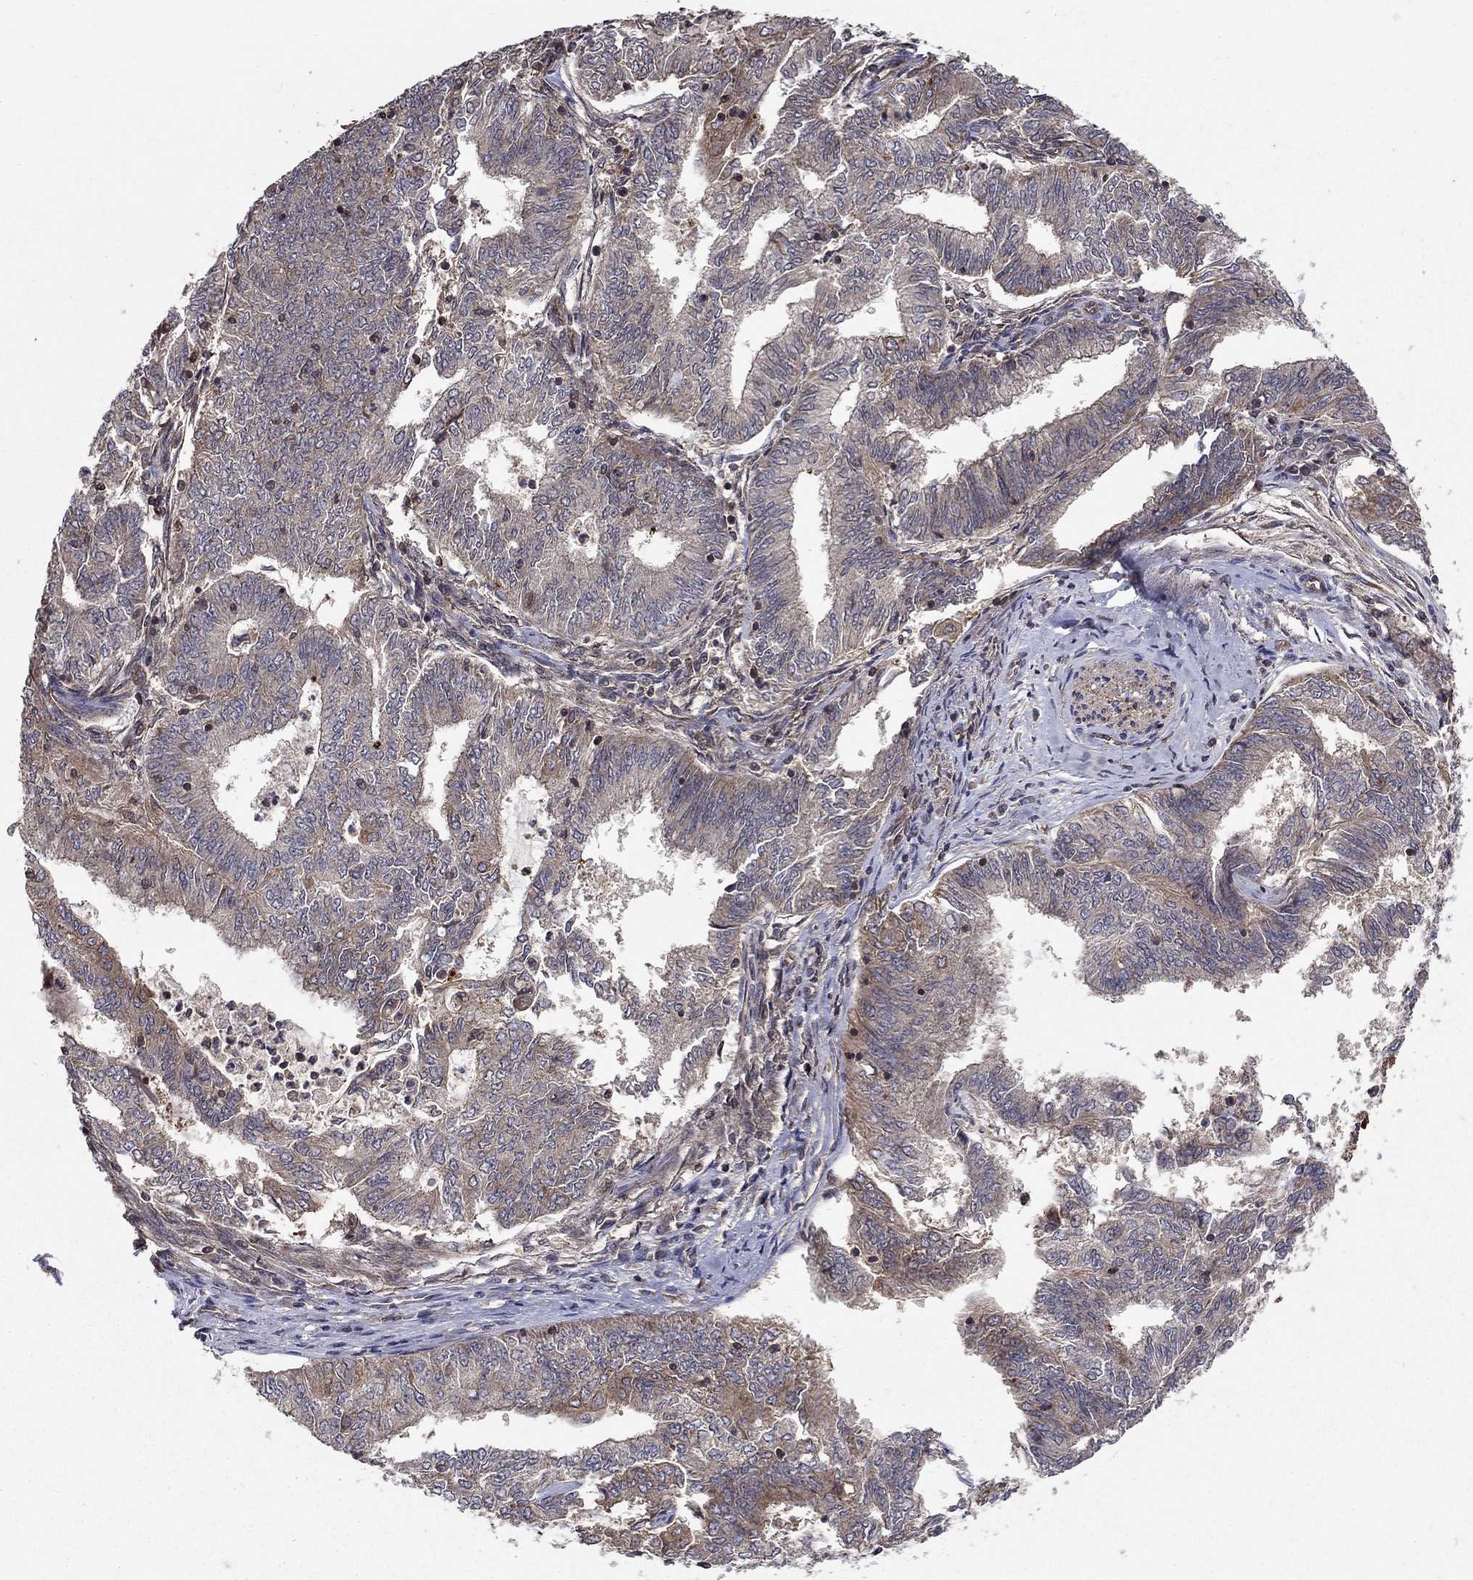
{"staining": {"intensity": "weak", "quantity": "25%-75%", "location": "cytoplasmic/membranous"}, "tissue": "endometrial cancer", "cell_type": "Tumor cells", "image_type": "cancer", "snomed": [{"axis": "morphology", "description": "Adenocarcinoma, NOS"}, {"axis": "topography", "description": "Endometrium"}], "caption": "Protein analysis of endometrial adenocarcinoma tissue shows weak cytoplasmic/membranous positivity in about 25%-75% of tumor cells.", "gene": "BMERB1", "patient": {"sex": "female", "age": 62}}